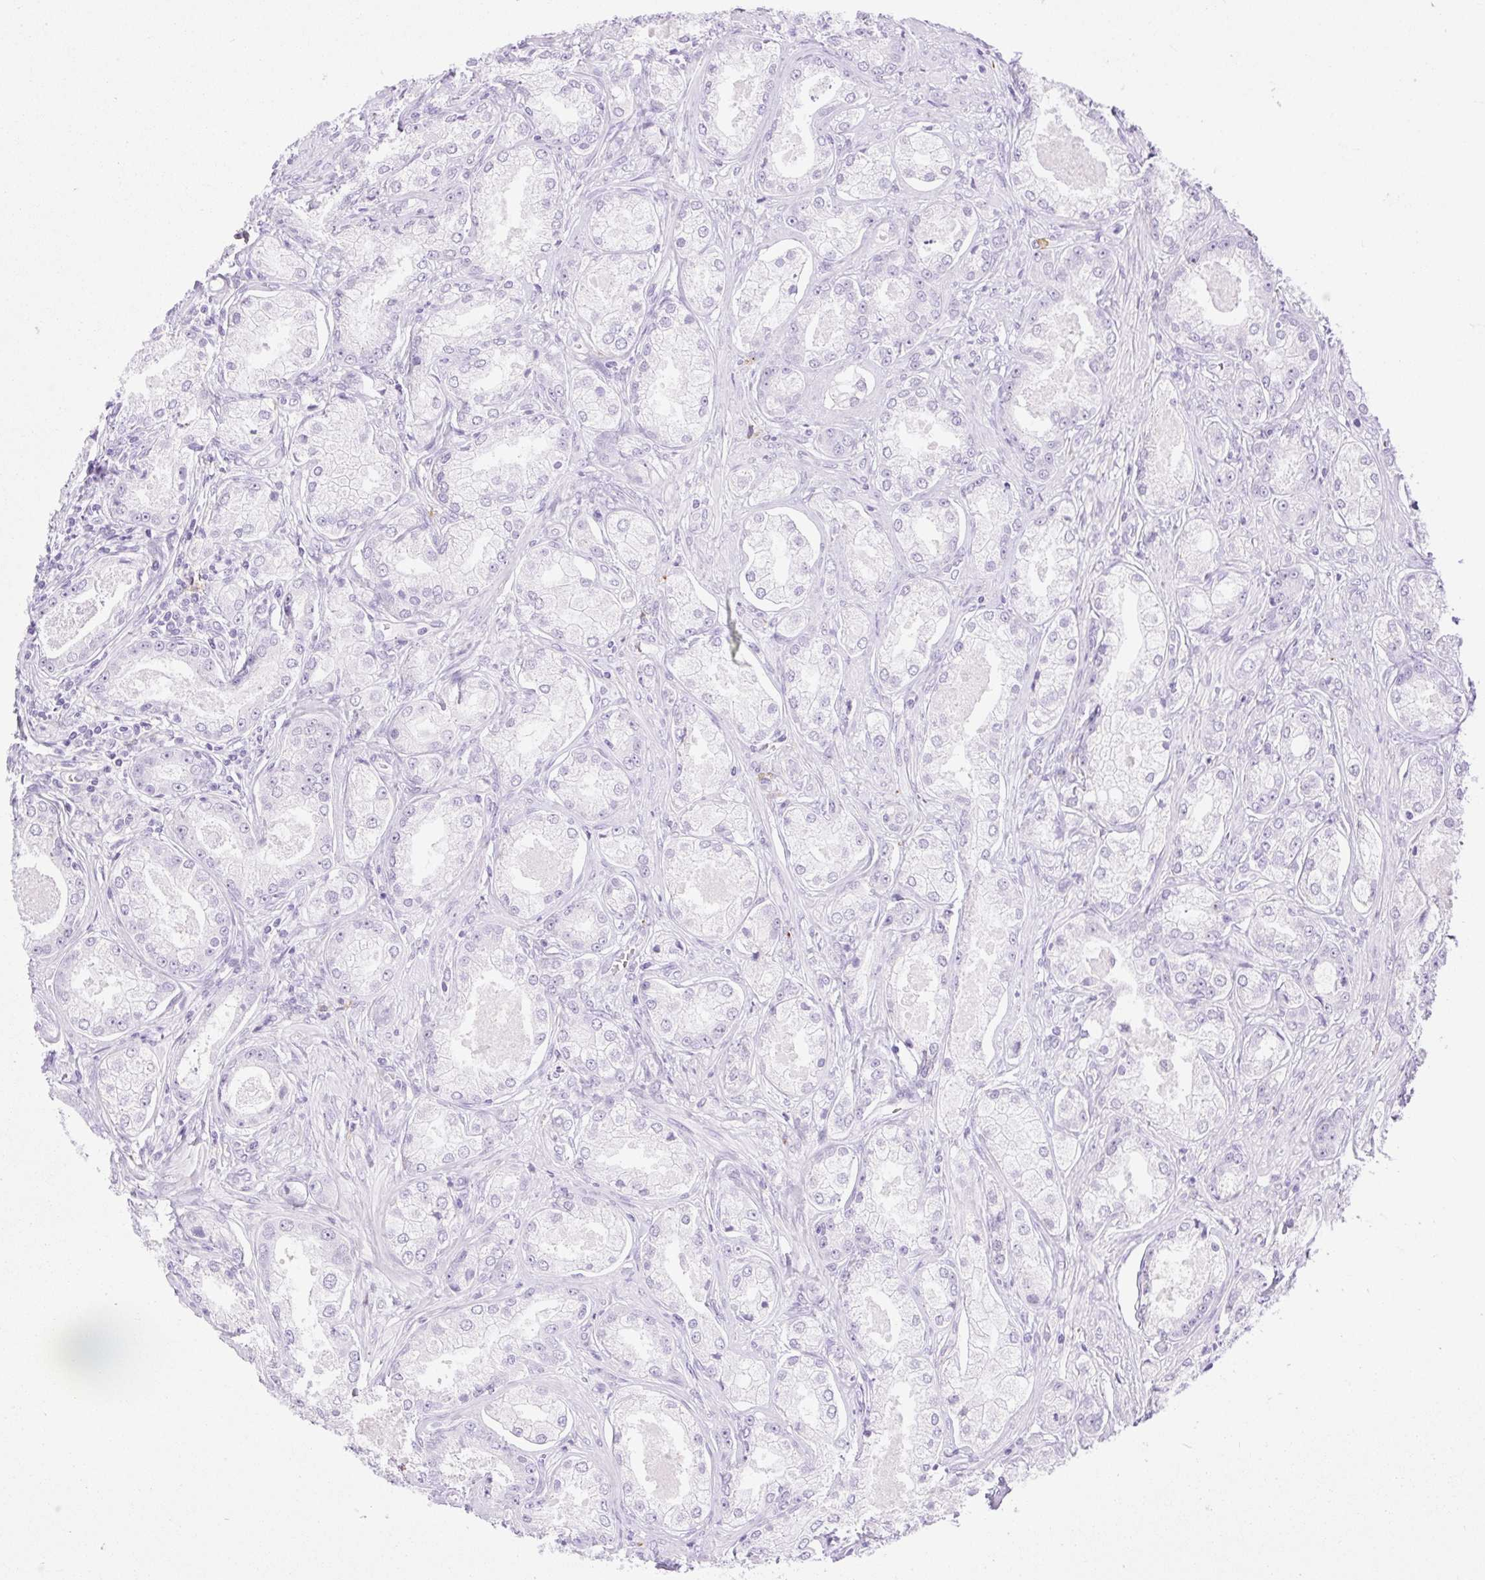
{"staining": {"intensity": "negative", "quantity": "none", "location": "none"}, "tissue": "prostate cancer", "cell_type": "Tumor cells", "image_type": "cancer", "snomed": [{"axis": "morphology", "description": "Adenocarcinoma, Low grade"}, {"axis": "topography", "description": "Prostate"}], "caption": "Prostate adenocarcinoma (low-grade) was stained to show a protein in brown. There is no significant staining in tumor cells.", "gene": "SIGLEC1", "patient": {"sex": "male", "age": 68}}